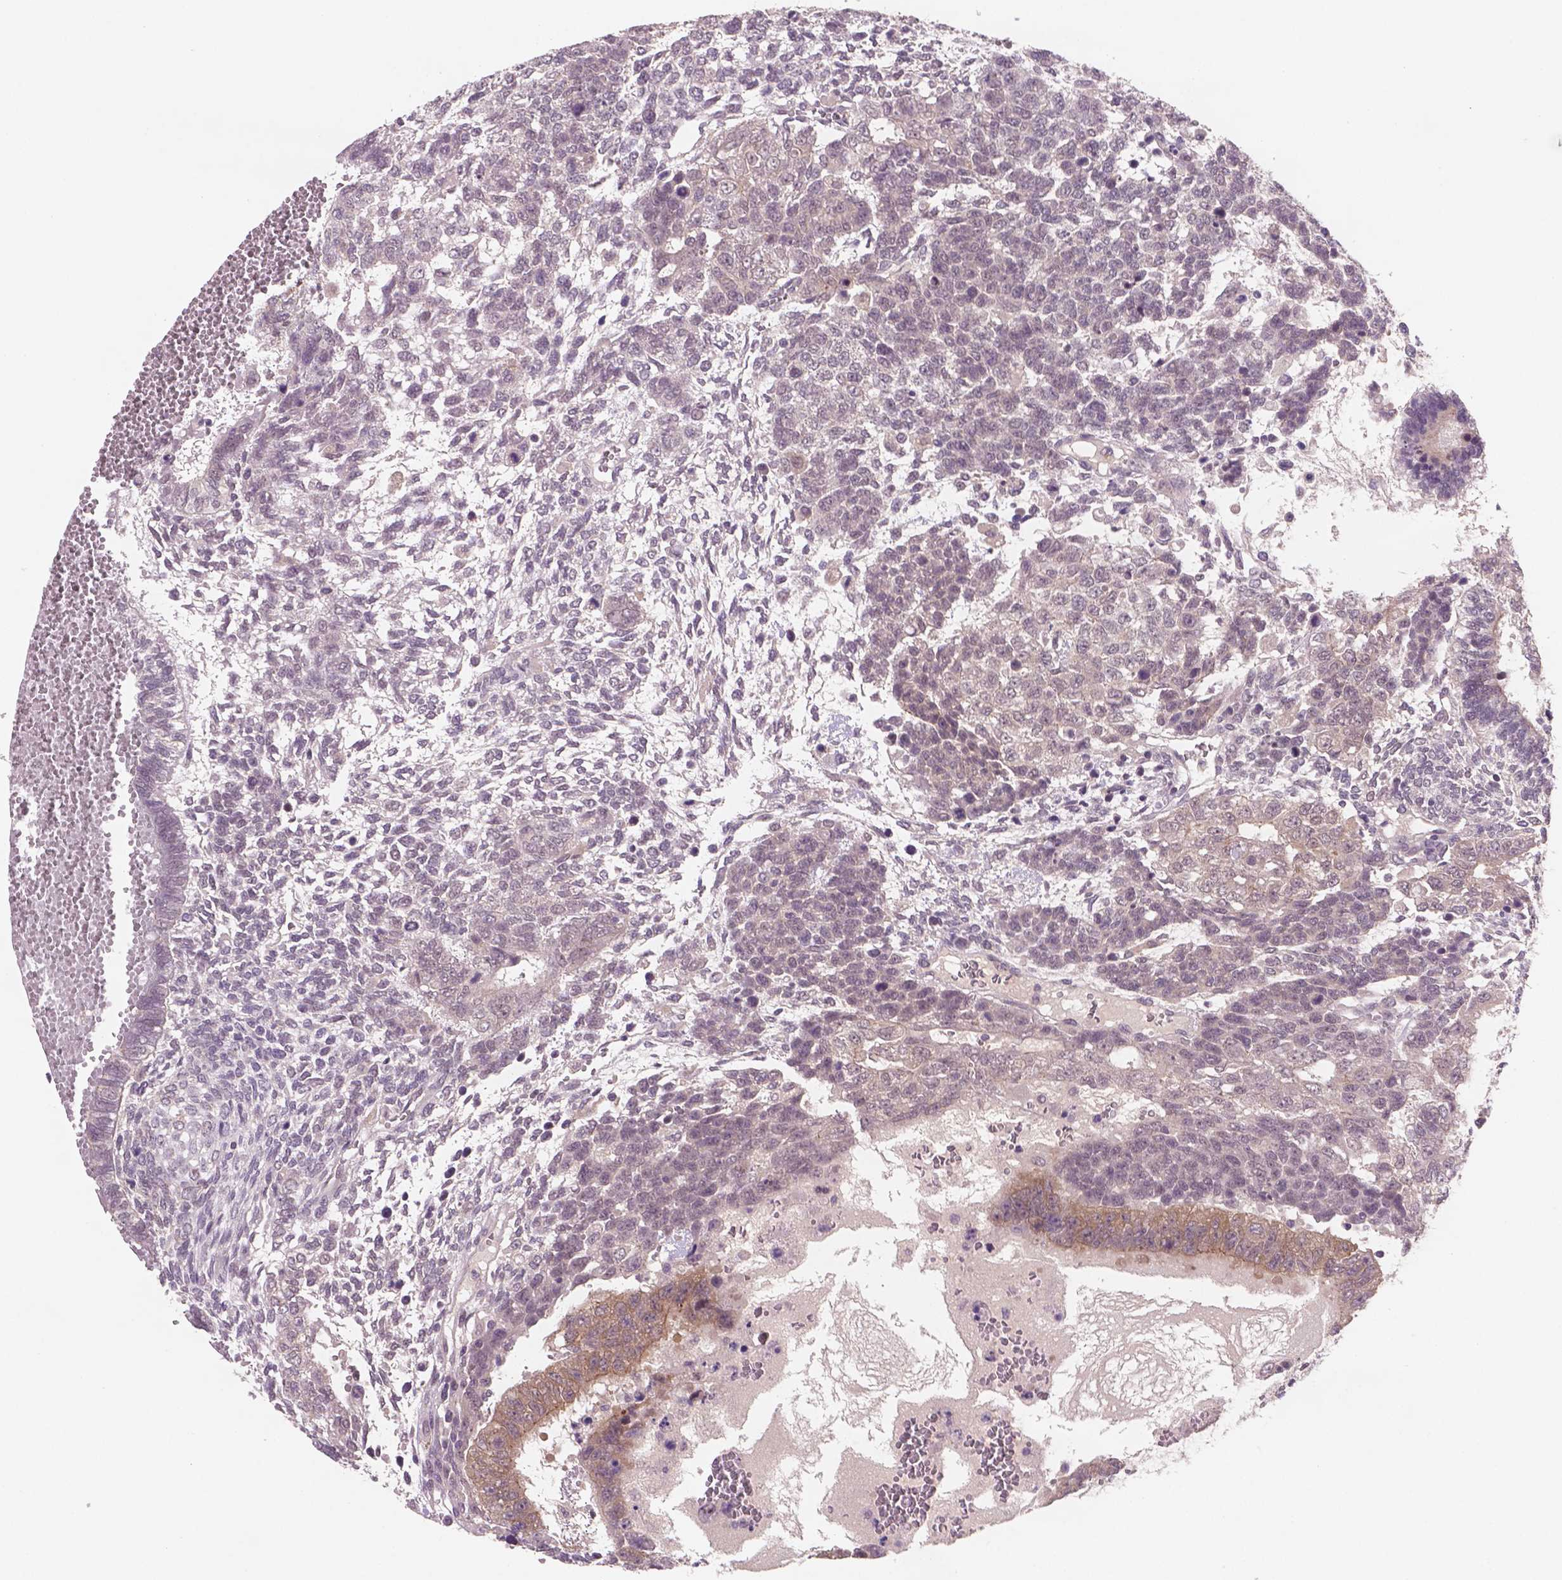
{"staining": {"intensity": "moderate", "quantity": "<25%", "location": "cytoplasmic/membranous"}, "tissue": "testis cancer", "cell_type": "Tumor cells", "image_type": "cancer", "snomed": [{"axis": "morphology", "description": "Normal tissue, NOS"}, {"axis": "morphology", "description": "Carcinoma, Embryonal, NOS"}, {"axis": "topography", "description": "Testis"}, {"axis": "topography", "description": "Epididymis"}], "caption": "Immunohistochemistry (DAB) staining of human embryonal carcinoma (testis) demonstrates moderate cytoplasmic/membranous protein staining in about <25% of tumor cells.", "gene": "GXYLT2", "patient": {"sex": "male", "age": 23}}